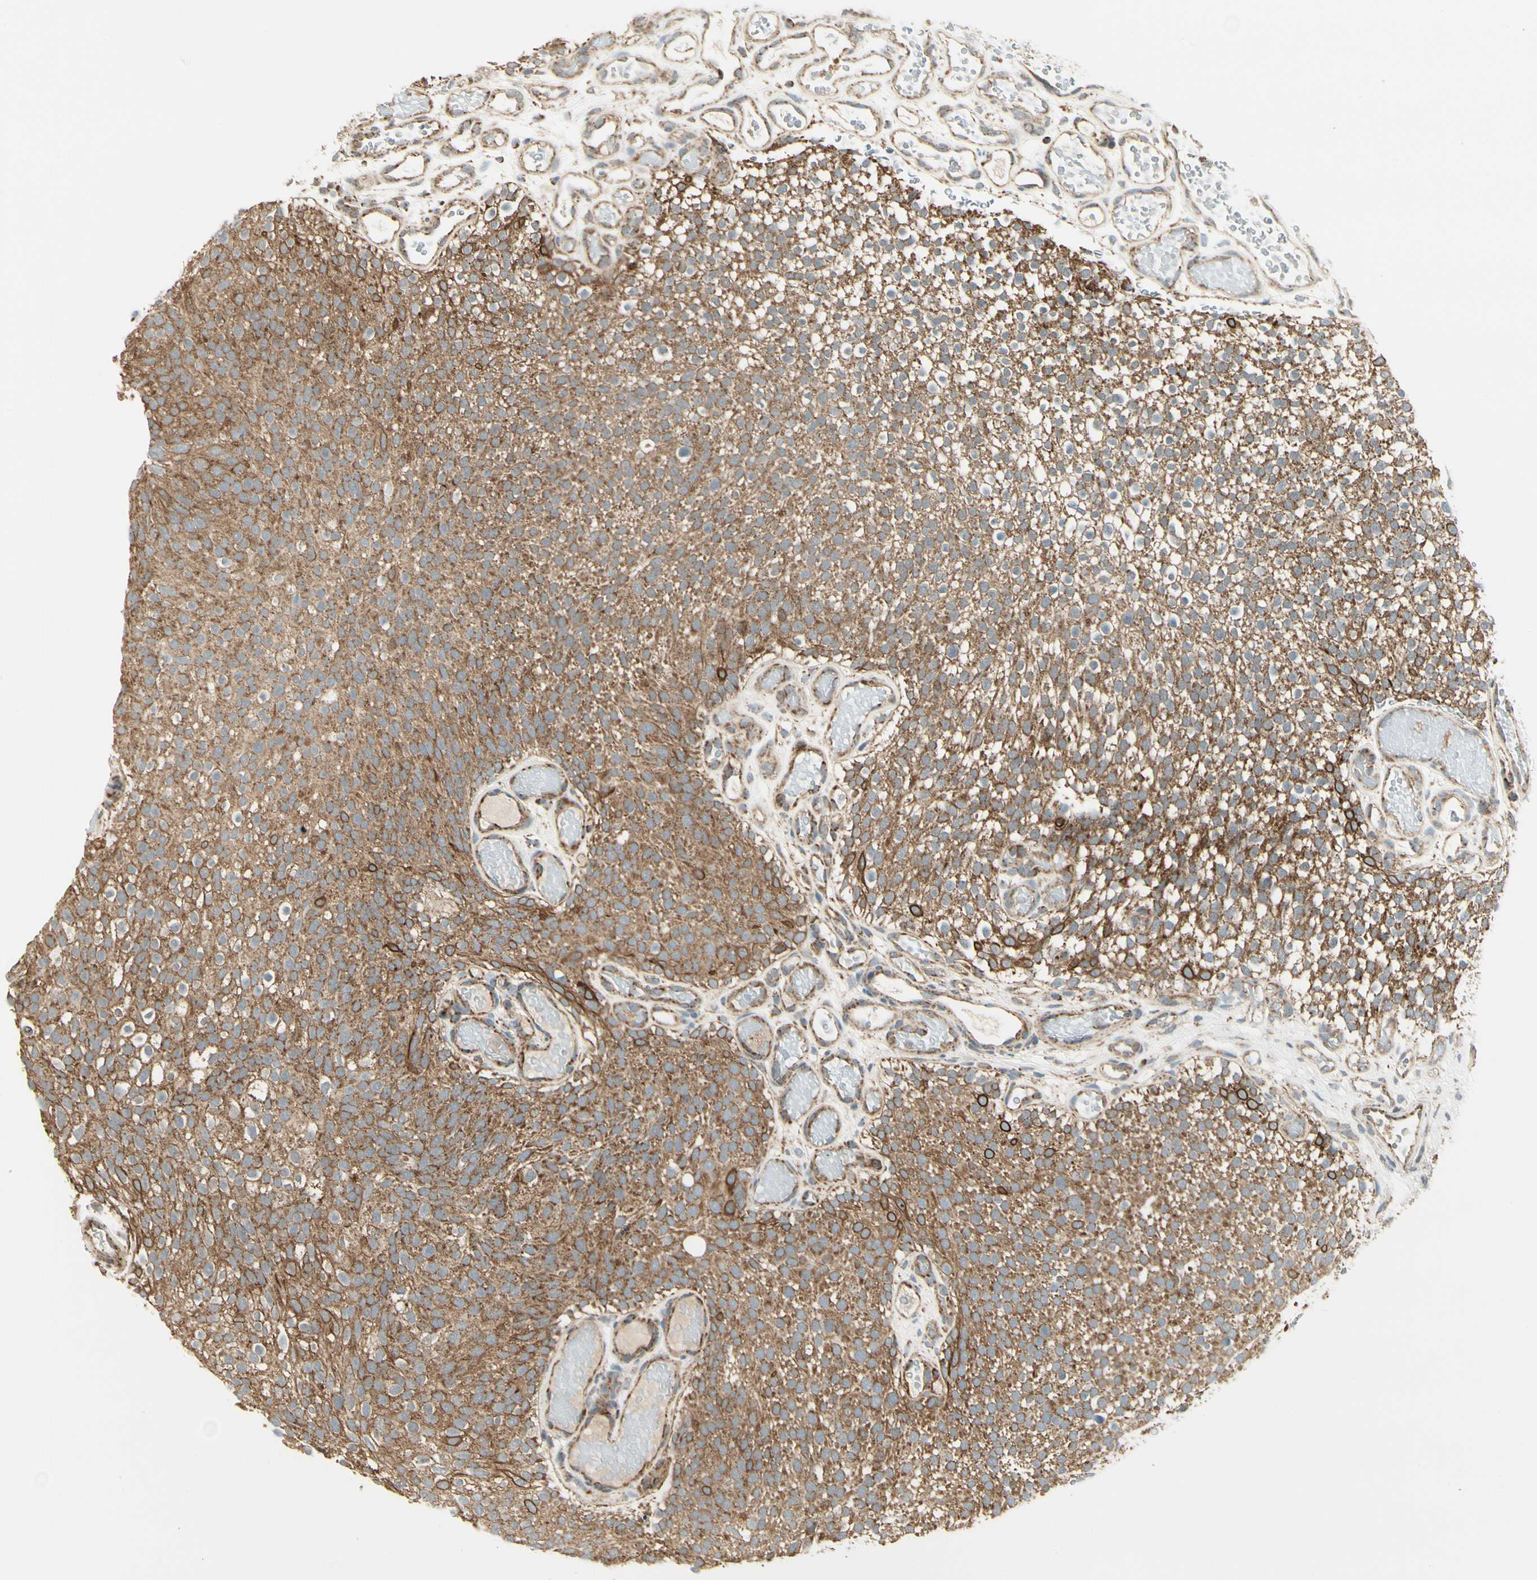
{"staining": {"intensity": "strong", "quantity": ">75%", "location": "cytoplasmic/membranous"}, "tissue": "urothelial cancer", "cell_type": "Tumor cells", "image_type": "cancer", "snomed": [{"axis": "morphology", "description": "Urothelial carcinoma, Low grade"}, {"axis": "topography", "description": "Urinary bladder"}], "caption": "Immunohistochemical staining of human low-grade urothelial carcinoma shows high levels of strong cytoplasmic/membranous protein expression in approximately >75% of tumor cells.", "gene": "EPHB3", "patient": {"sex": "male", "age": 78}}